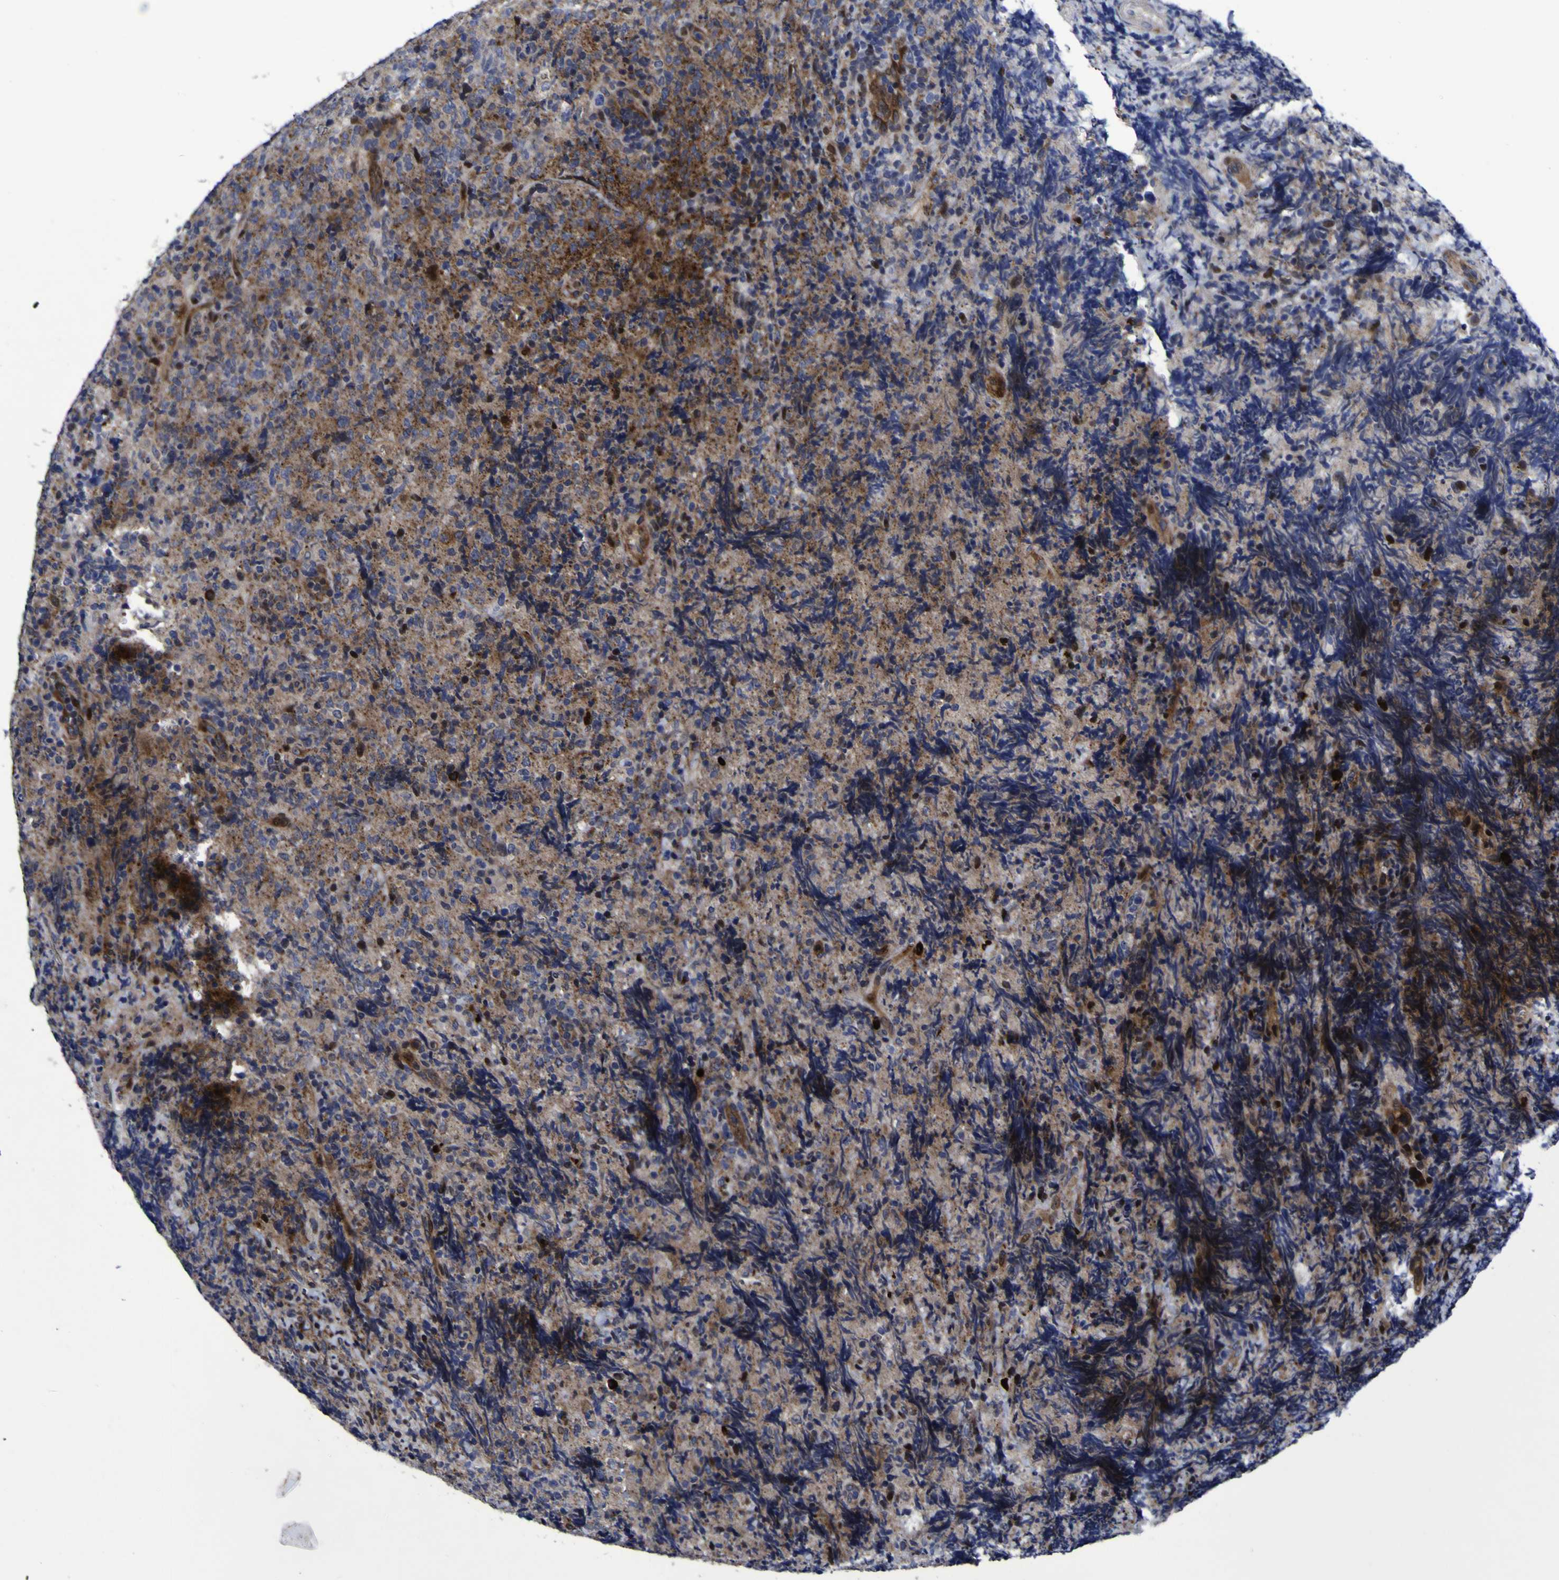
{"staining": {"intensity": "moderate", "quantity": "25%-75%", "location": "cytoplasmic/membranous"}, "tissue": "lymphoma", "cell_type": "Tumor cells", "image_type": "cancer", "snomed": [{"axis": "morphology", "description": "Malignant lymphoma, non-Hodgkin's type, High grade"}, {"axis": "topography", "description": "Tonsil"}], "caption": "High-power microscopy captured an immunohistochemistry histopathology image of lymphoma, revealing moderate cytoplasmic/membranous expression in approximately 25%-75% of tumor cells.", "gene": "MGLL", "patient": {"sex": "female", "age": 36}}